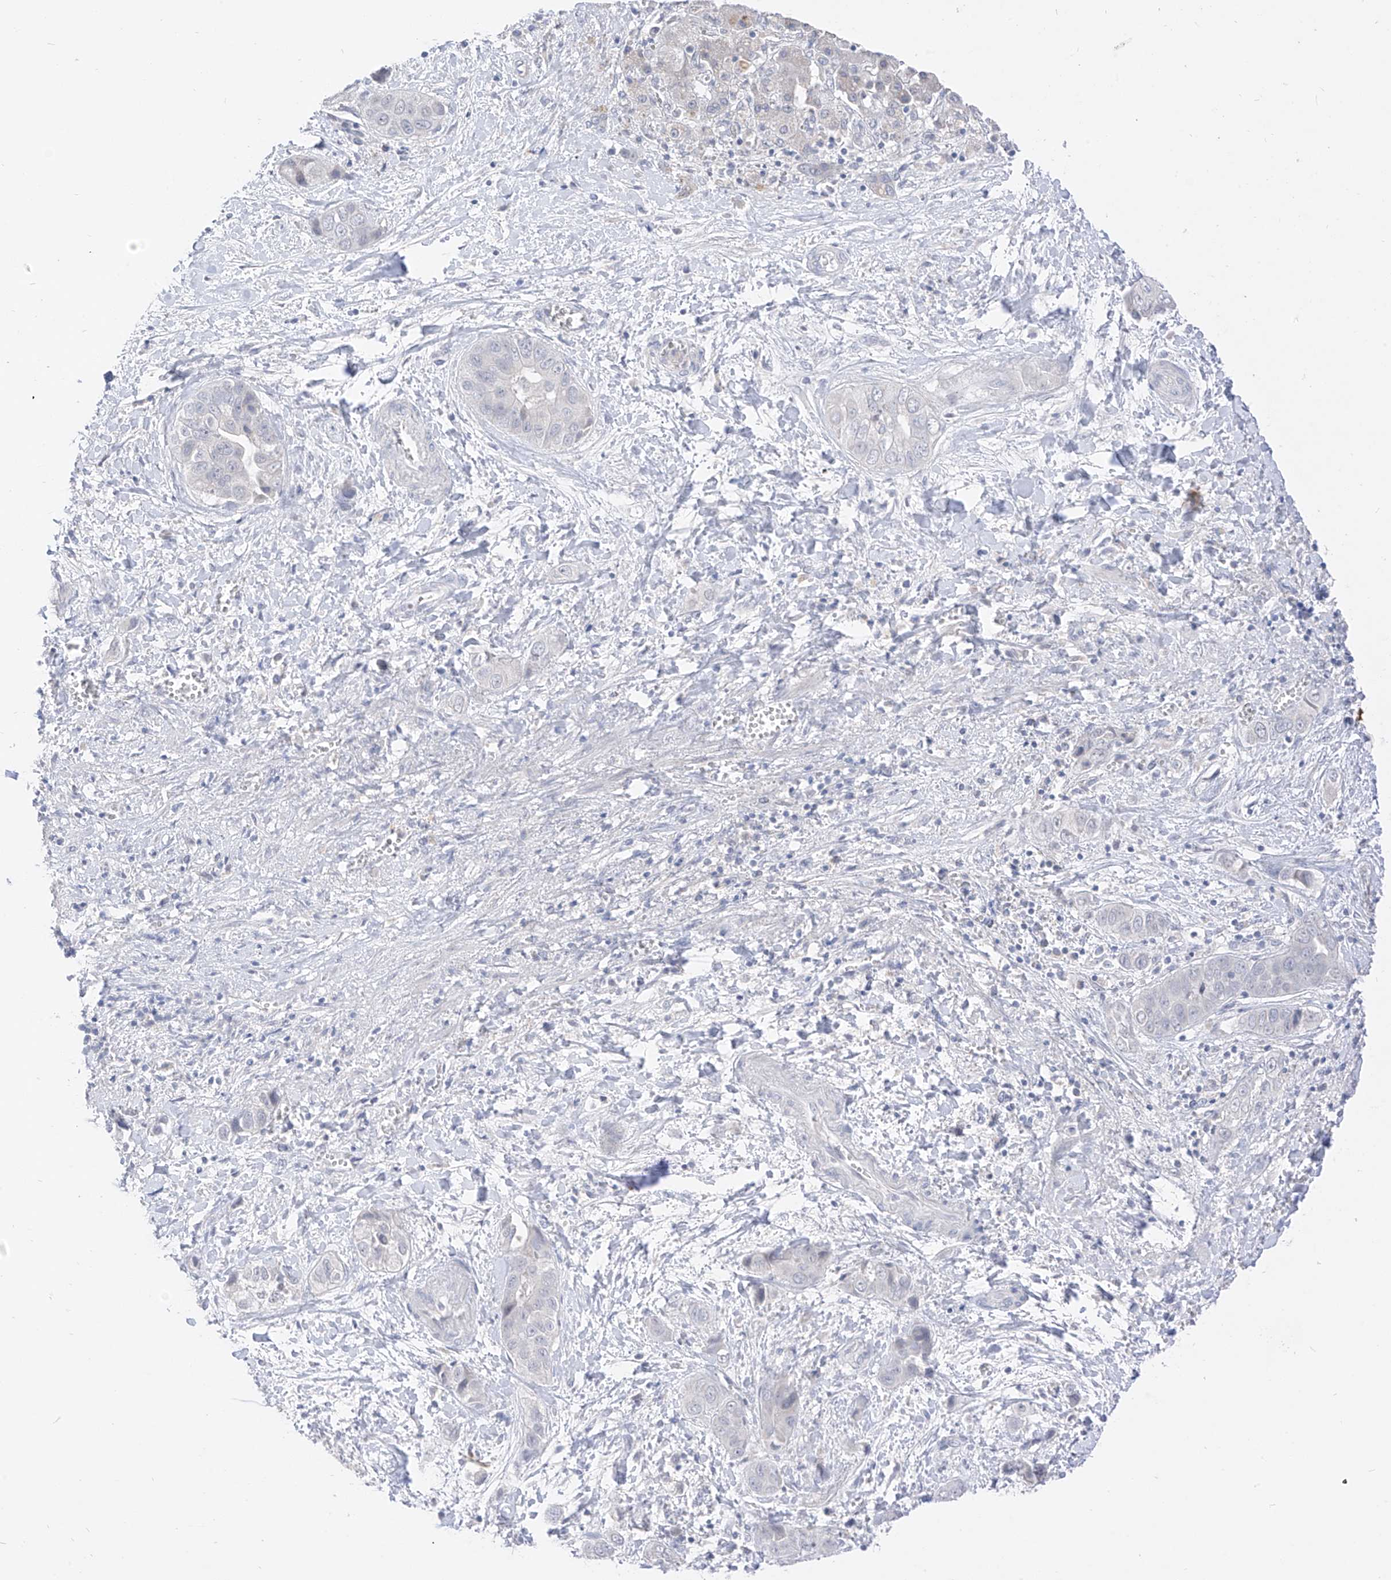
{"staining": {"intensity": "negative", "quantity": "none", "location": "none"}, "tissue": "liver cancer", "cell_type": "Tumor cells", "image_type": "cancer", "snomed": [{"axis": "morphology", "description": "Cholangiocarcinoma"}, {"axis": "topography", "description": "Liver"}], "caption": "IHC photomicrograph of neoplastic tissue: human liver cancer (cholangiocarcinoma) stained with DAB (3,3'-diaminobenzidine) shows no significant protein positivity in tumor cells.", "gene": "BARX2", "patient": {"sex": "female", "age": 52}}